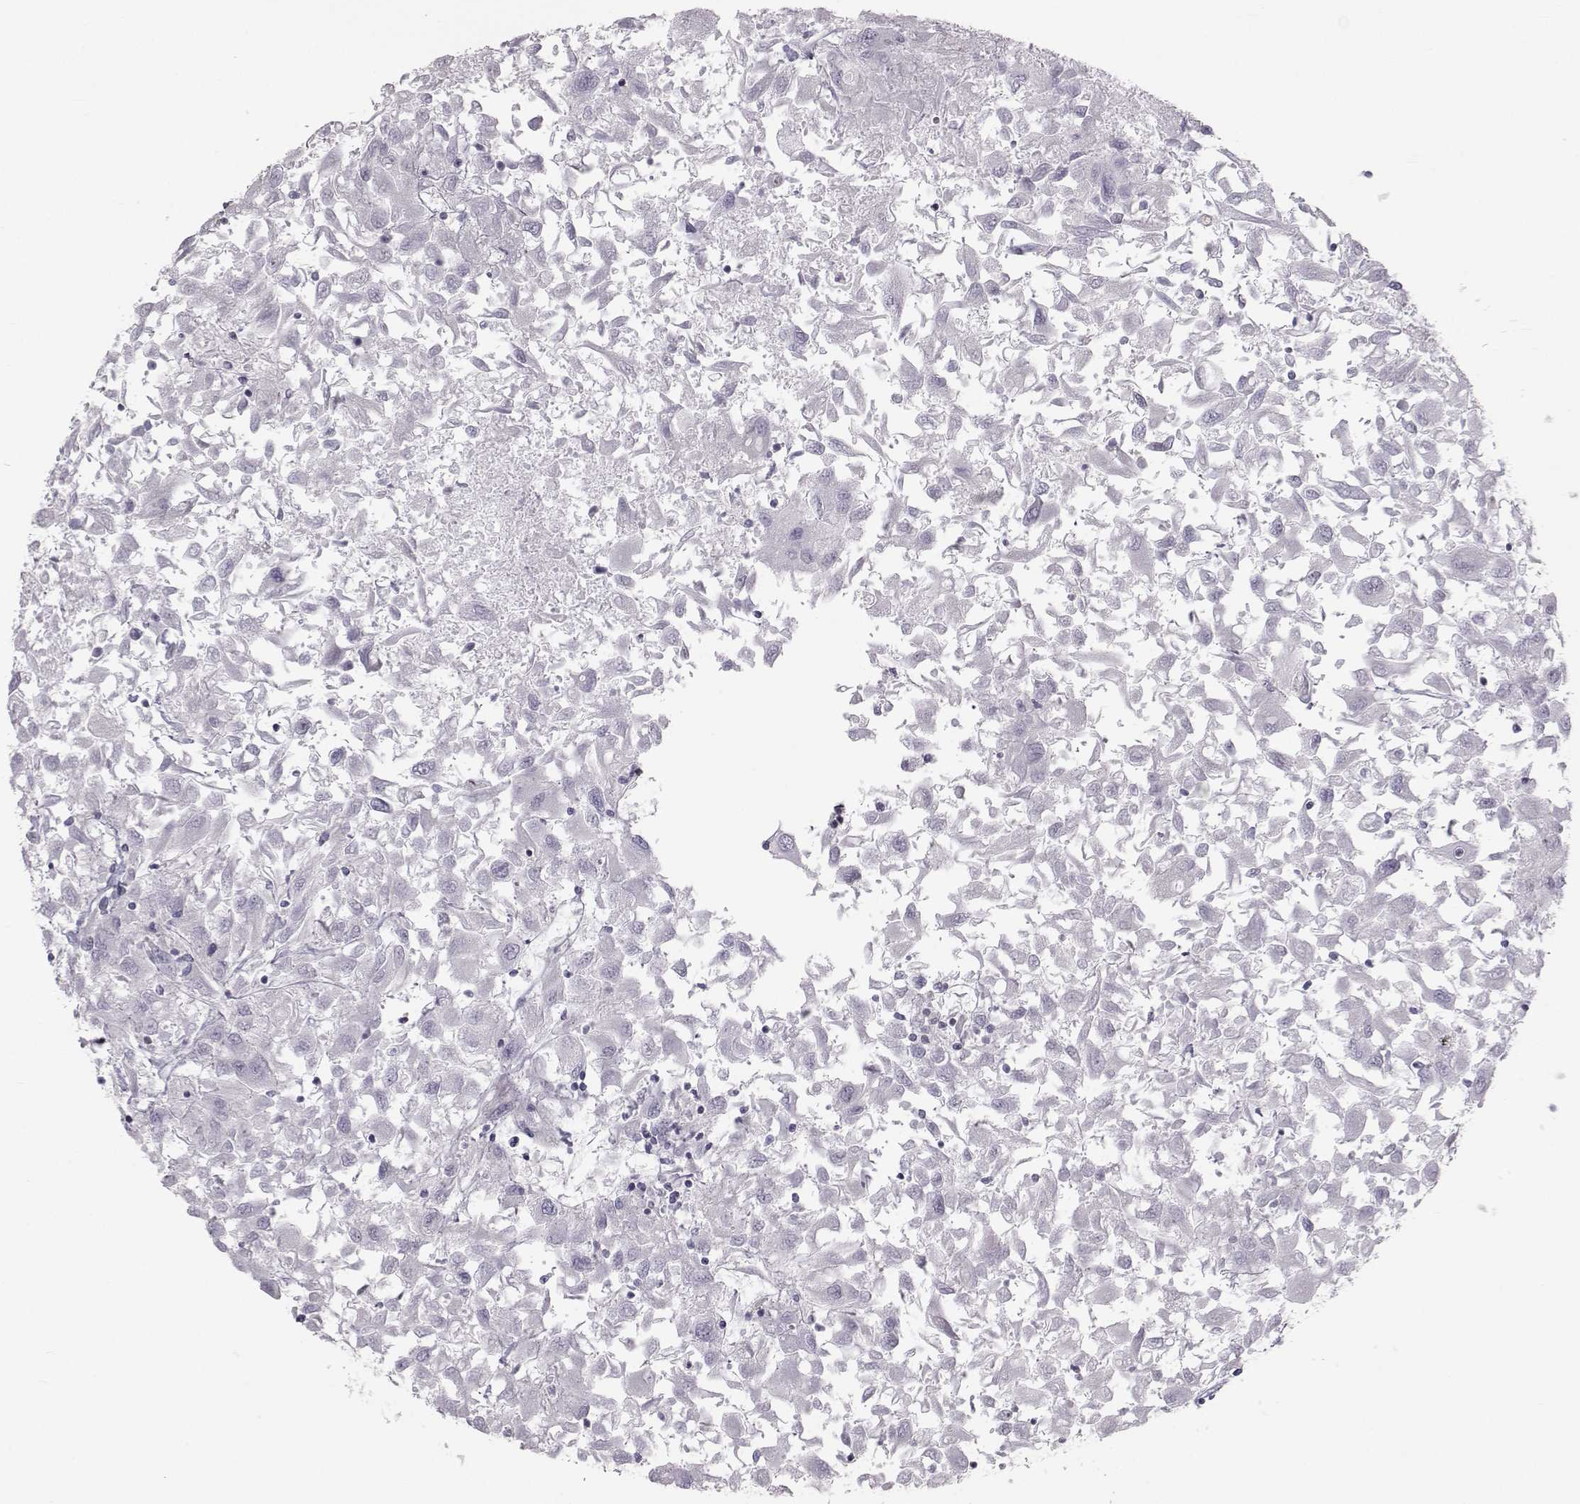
{"staining": {"intensity": "negative", "quantity": "none", "location": "none"}, "tissue": "renal cancer", "cell_type": "Tumor cells", "image_type": "cancer", "snomed": [{"axis": "morphology", "description": "Adenocarcinoma, NOS"}, {"axis": "topography", "description": "Kidney"}], "caption": "Tumor cells show no significant protein staining in renal cancer (adenocarcinoma). Nuclei are stained in blue.", "gene": "GARIN3", "patient": {"sex": "female", "age": 76}}